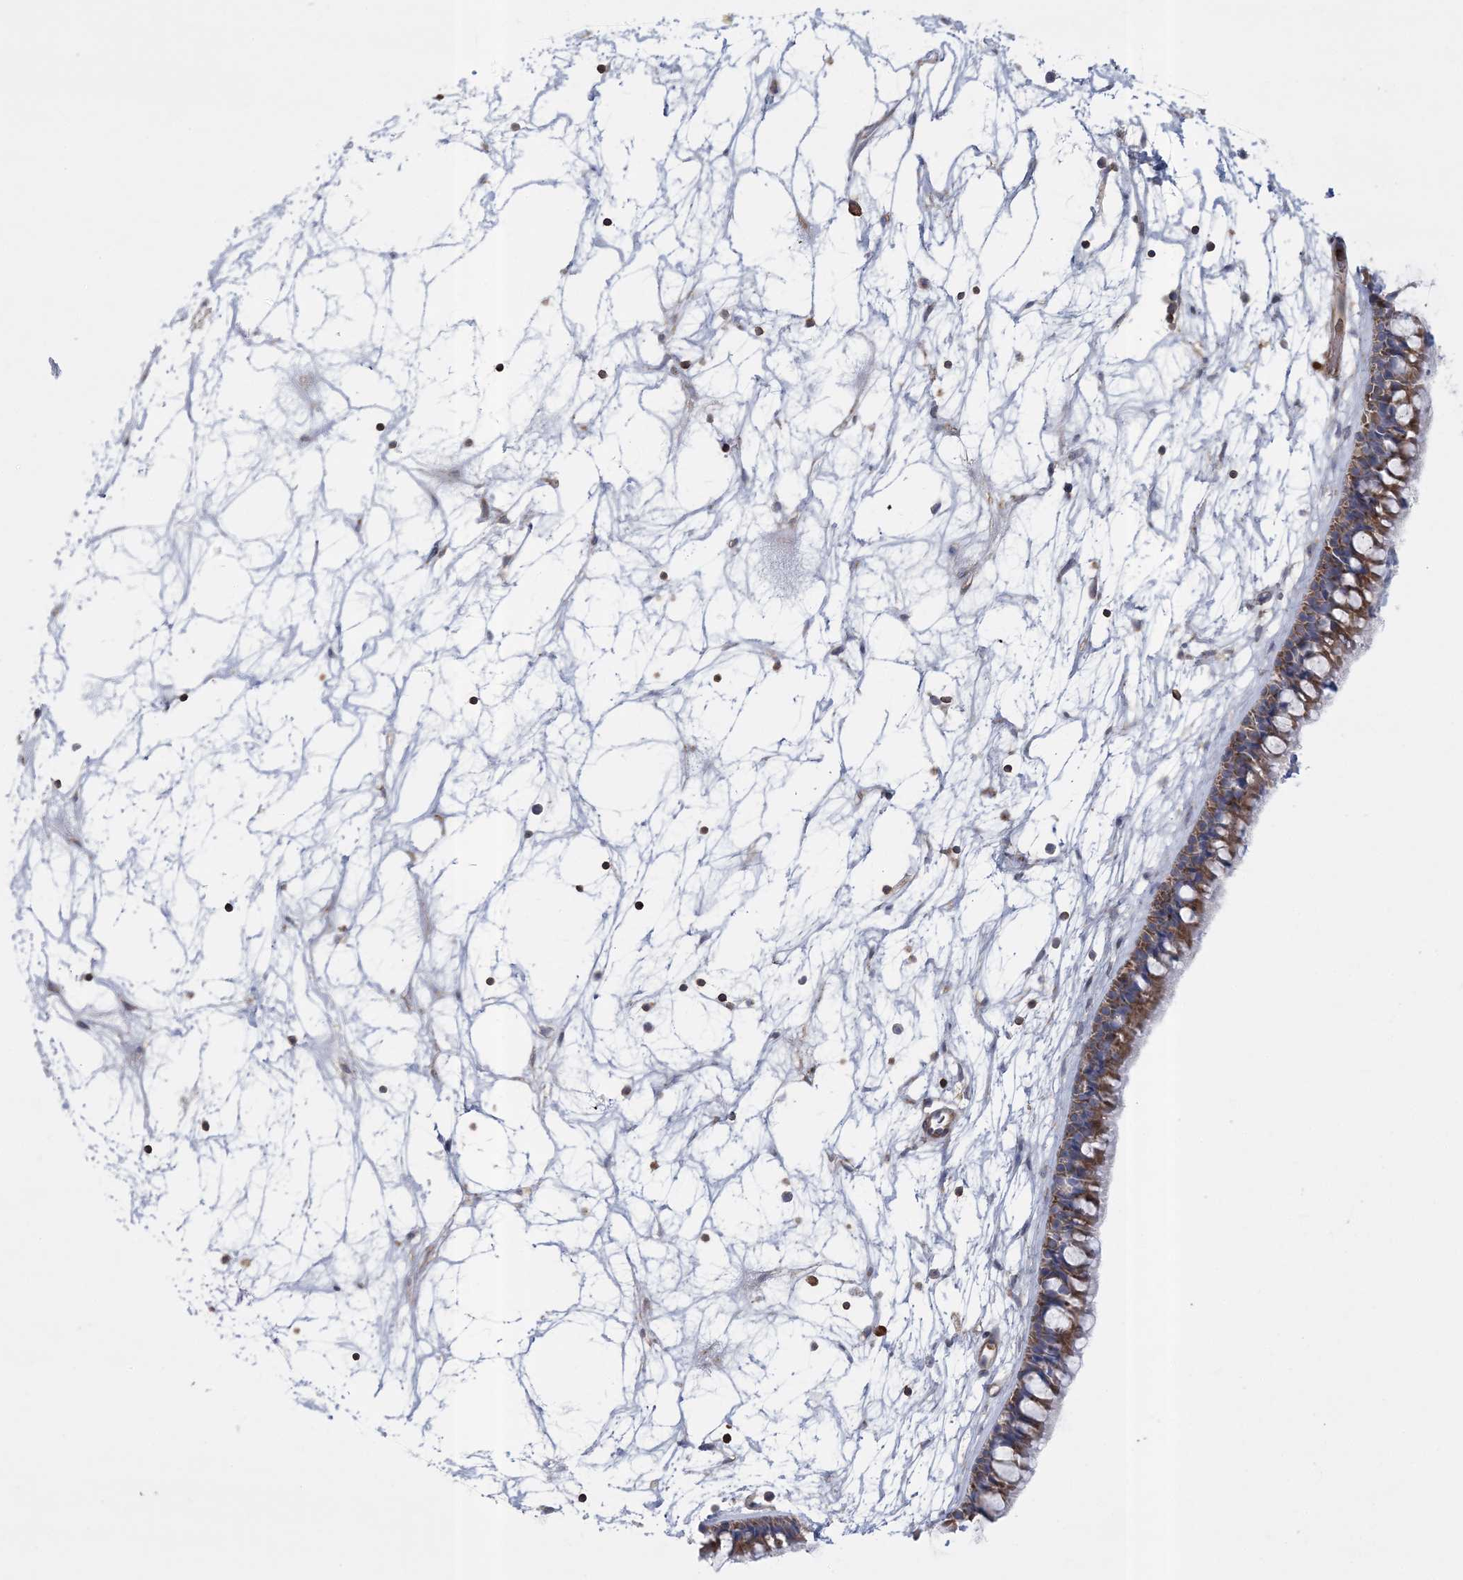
{"staining": {"intensity": "moderate", "quantity": ">75%", "location": "cytoplasmic/membranous"}, "tissue": "nasopharynx", "cell_type": "Respiratory epithelial cells", "image_type": "normal", "snomed": [{"axis": "morphology", "description": "Normal tissue, NOS"}, {"axis": "topography", "description": "Nasopharynx"}], "caption": "Brown immunohistochemical staining in normal nasopharynx reveals moderate cytoplasmic/membranous positivity in approximately >75% of respiratory epithelial cells. Immunohistochemistry (ihc) stains the protein of interest in brown and the nuclei are stained blue.", "gene": "ARSJ", "patient": {"sex": "male", "age": 64}}